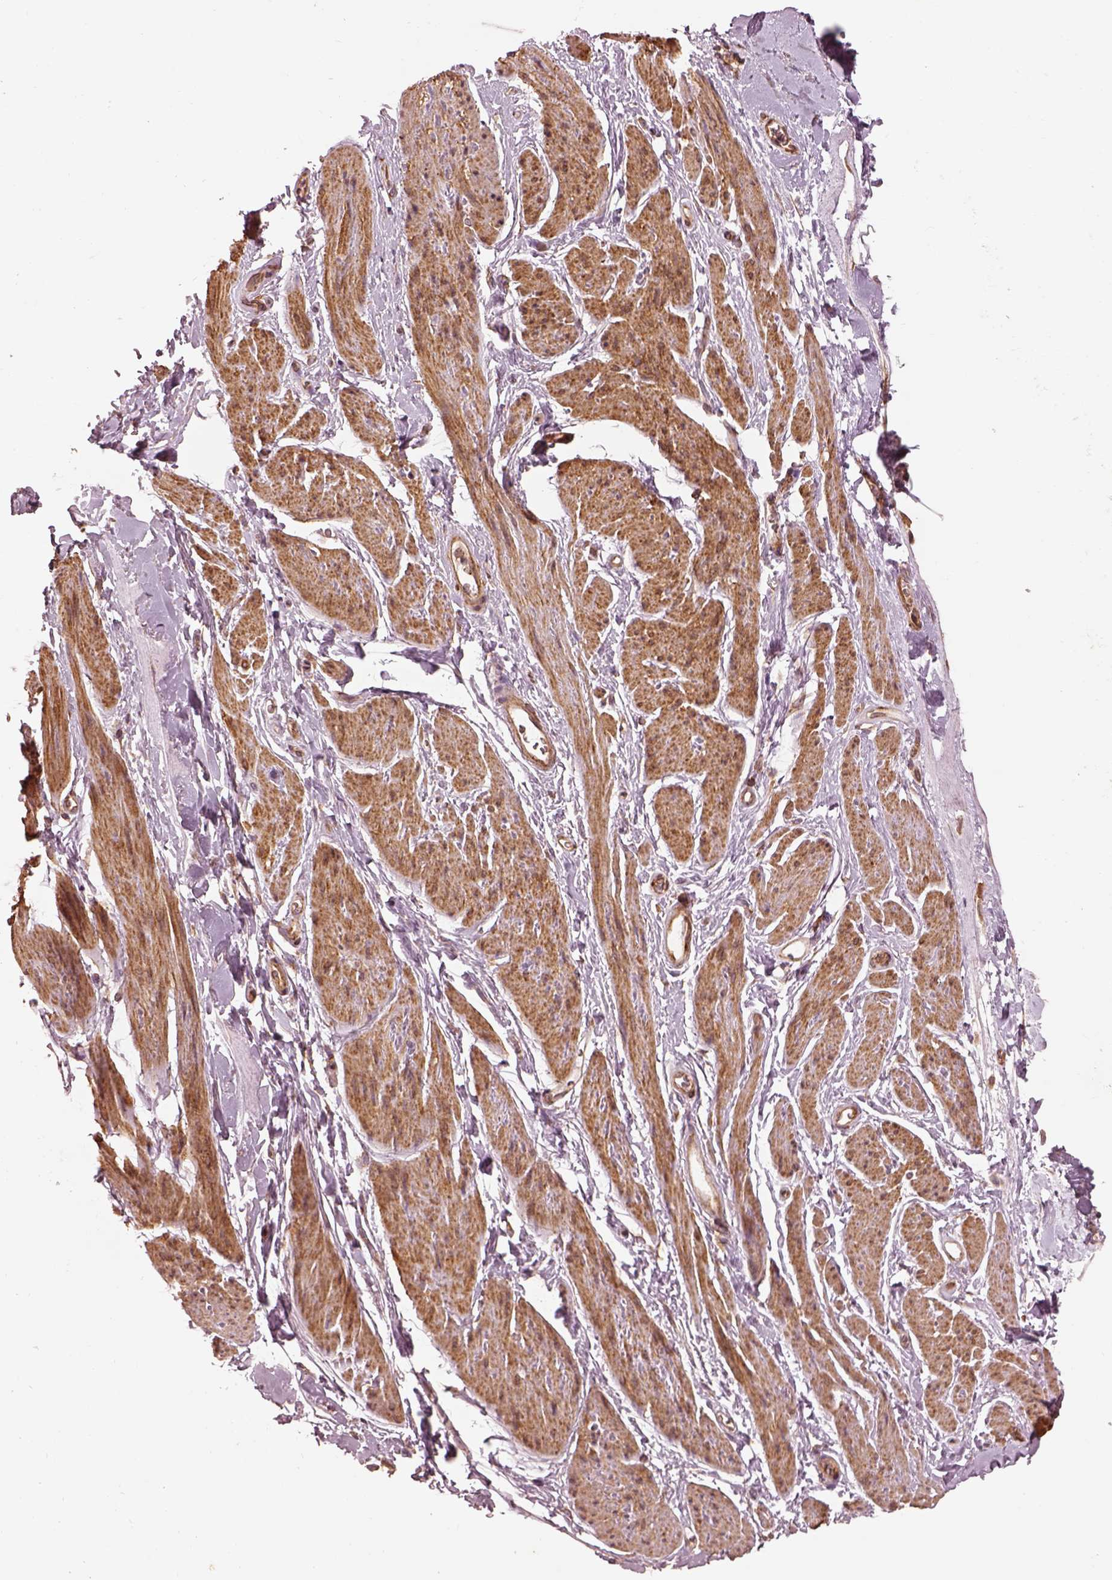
{"staining": {"intensity": "weak", "quantity": "<25%", "location": "cytoplasmic/membranous"}, "tissue": "adipose tissue", "cell_type": "Adipocytes", "image_type": "normal", "snomed": [{"axis": "morphology", "description": "Normal tissue, NOS"}, {"axis": "topography", "description": "Anal"}, {"axis": "topography", "description": "Peripheral nerve tissue"}], "caption": "This is an immunohistochemistry (IHC) photomicrograph of unremarkable adipose tissue. There is no expression in adipocytes.", "gene": "LSM14A", "patient": {"sex": "male", "age": 53}}